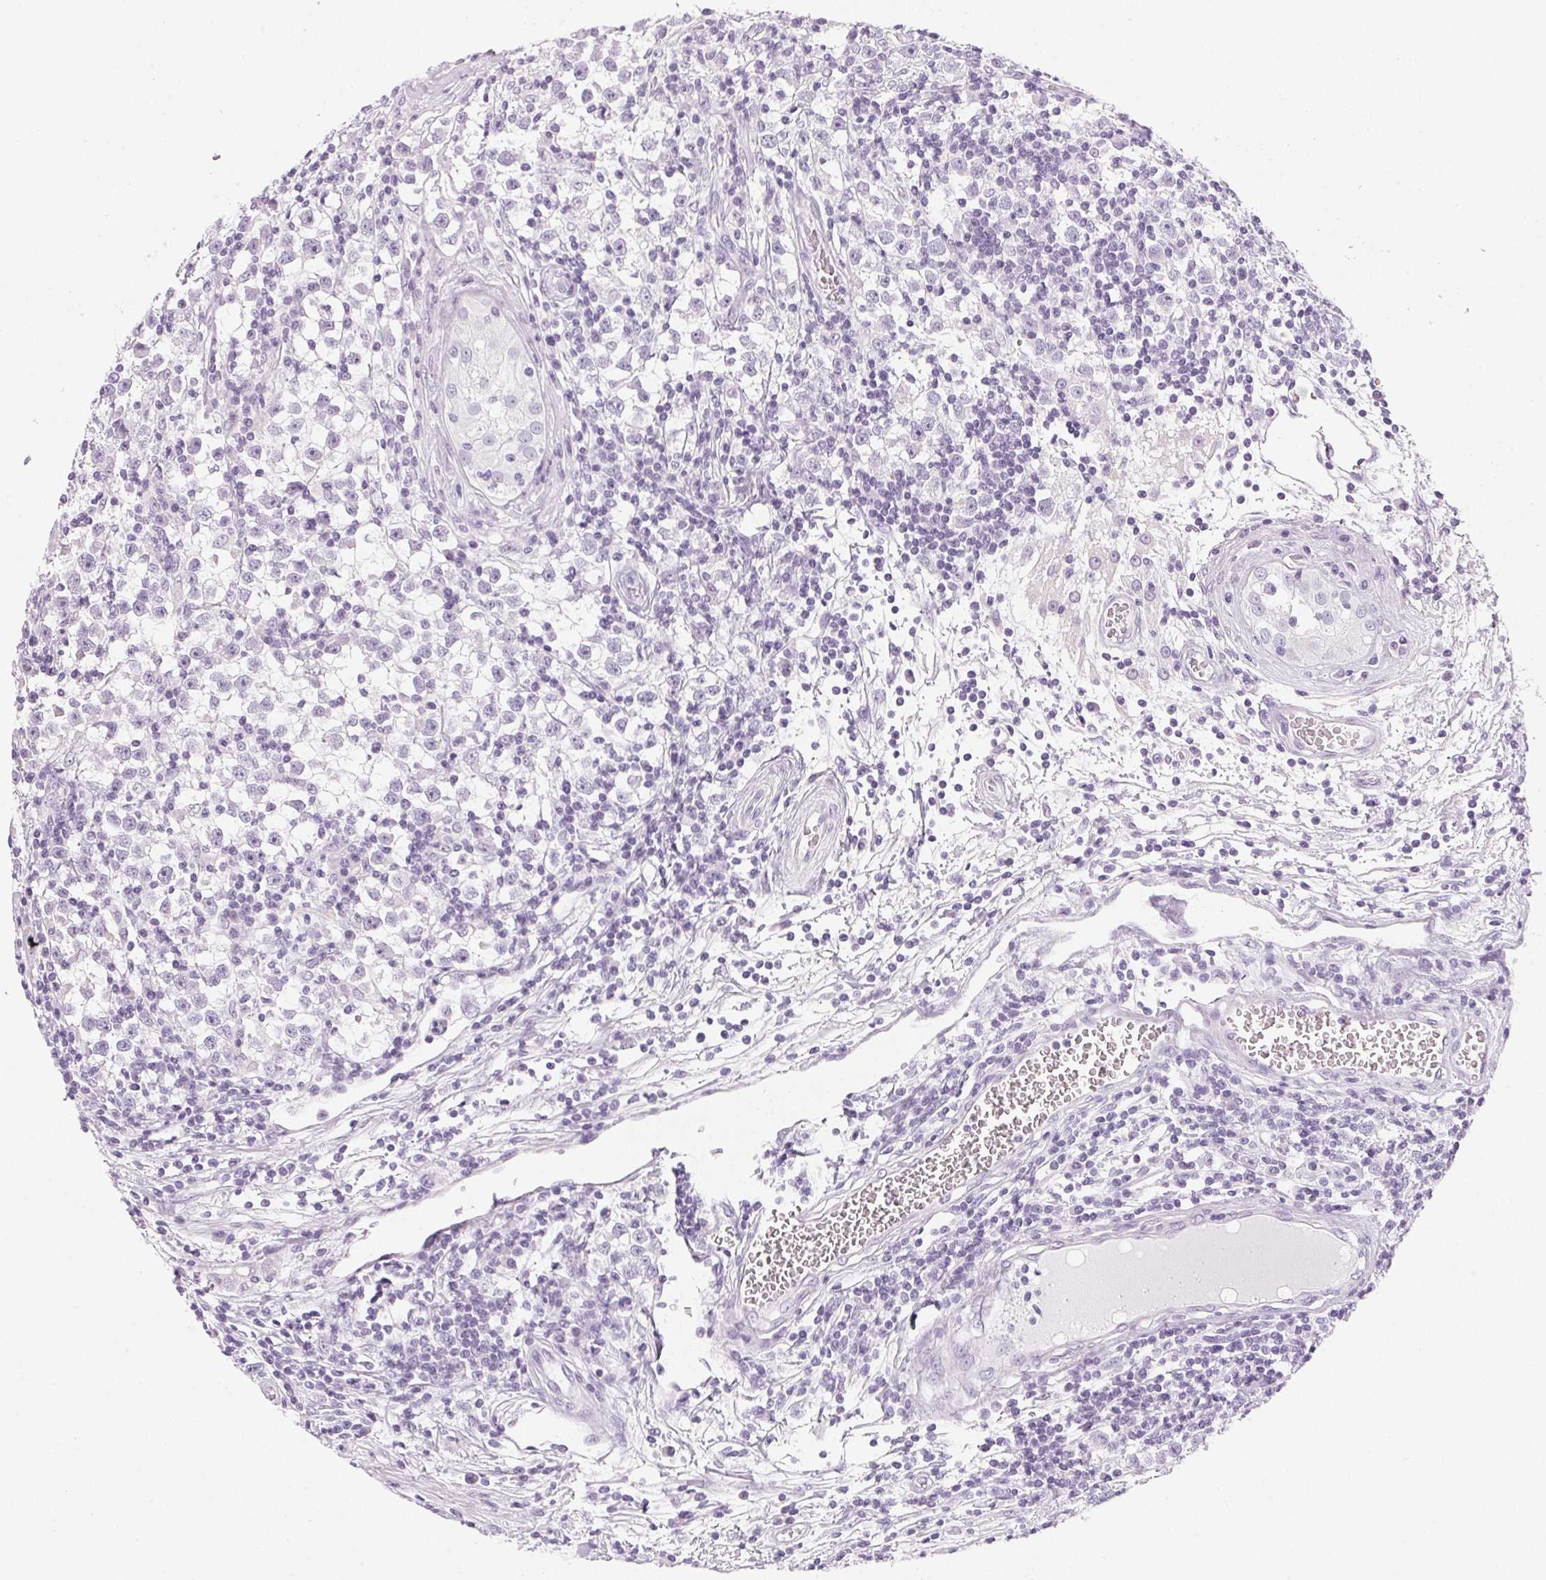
{"staining": {"intensity": "negative", "quantity": "none", "location": "none"}, "tissue": "testis cancer", "cell_type": "Tumor cells", "image_type": "cancer", "snomed": [{"axis": "morphology", "description": "Seminoma, NOS"}, {"axis": "topography", "description": "Testis"}], "caption": "Immunohistochemistry (IHC) photomicrograph of testis cancer (seminoma) stained for a protein (brown), which reveals no expression in tumor cells.", "gene": "IGFBP1", "patient": {"sex": "male", "age": 31}}